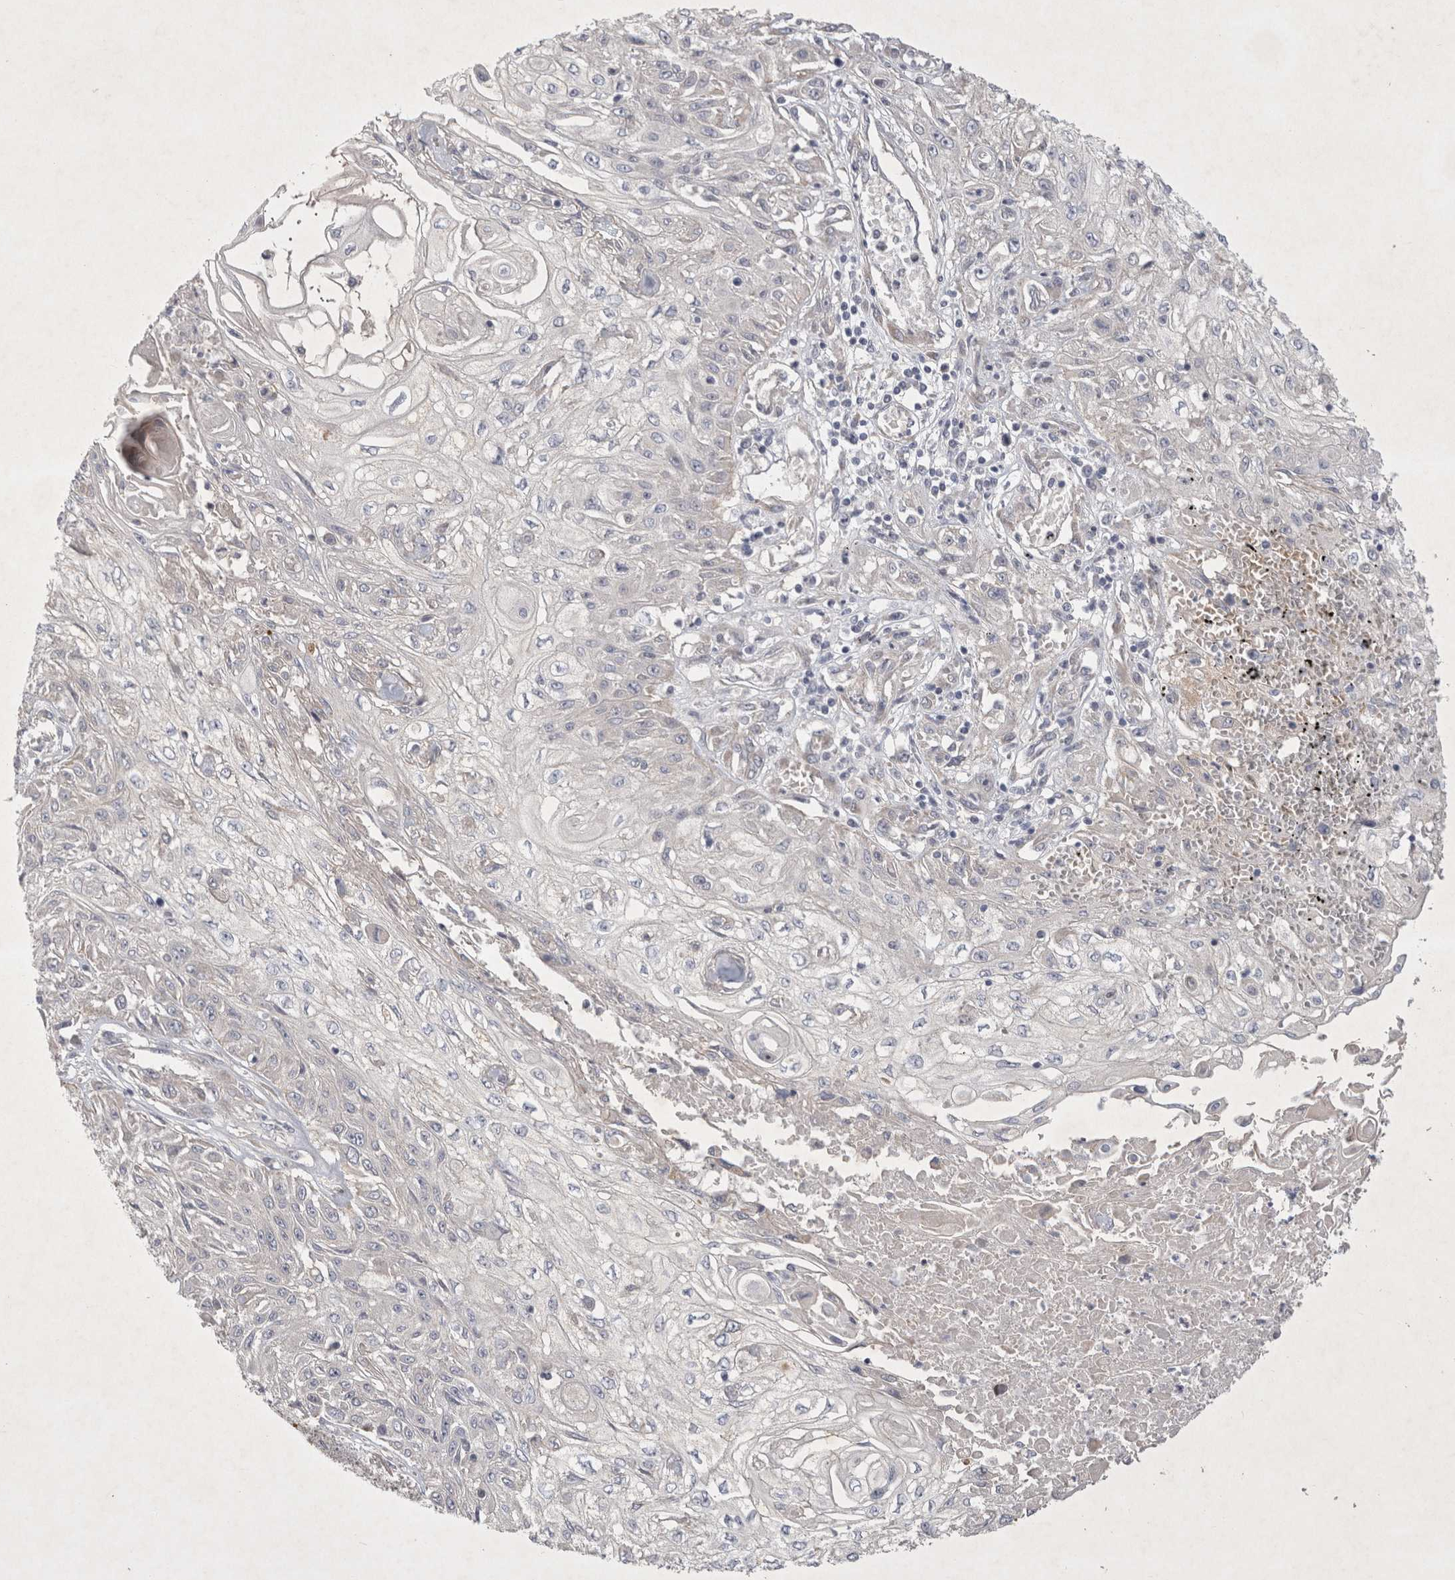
{"staining": {"intensity": "negative", "quantity": "none", "location": "none"}, "tissue": "skin cancer", "cell_type": "Tumor cells", "image_type": "cancer", "snomed": [{"axis": "morphology", "description": "Squamous cell carcinoma, NOS"}, {"axis": "morphology", "description": "Squamous cell carcinoma, metastatic, NOS"}, {"axis": "topography", "description": "Skin"}, {"axis": "topography", "description": "Lymph node"}], "caption": "A high-resolution histopathology image shows immunohistochemistry (IHC) staining of skin cancer (squamous cell carcinoma), which displays no significant positivity in tumor cells. (Immunohistochemistry, brightfield microscopy, high magnification).", "gene": "BZW2", "patient": {"sex": "male", "age": 75}}